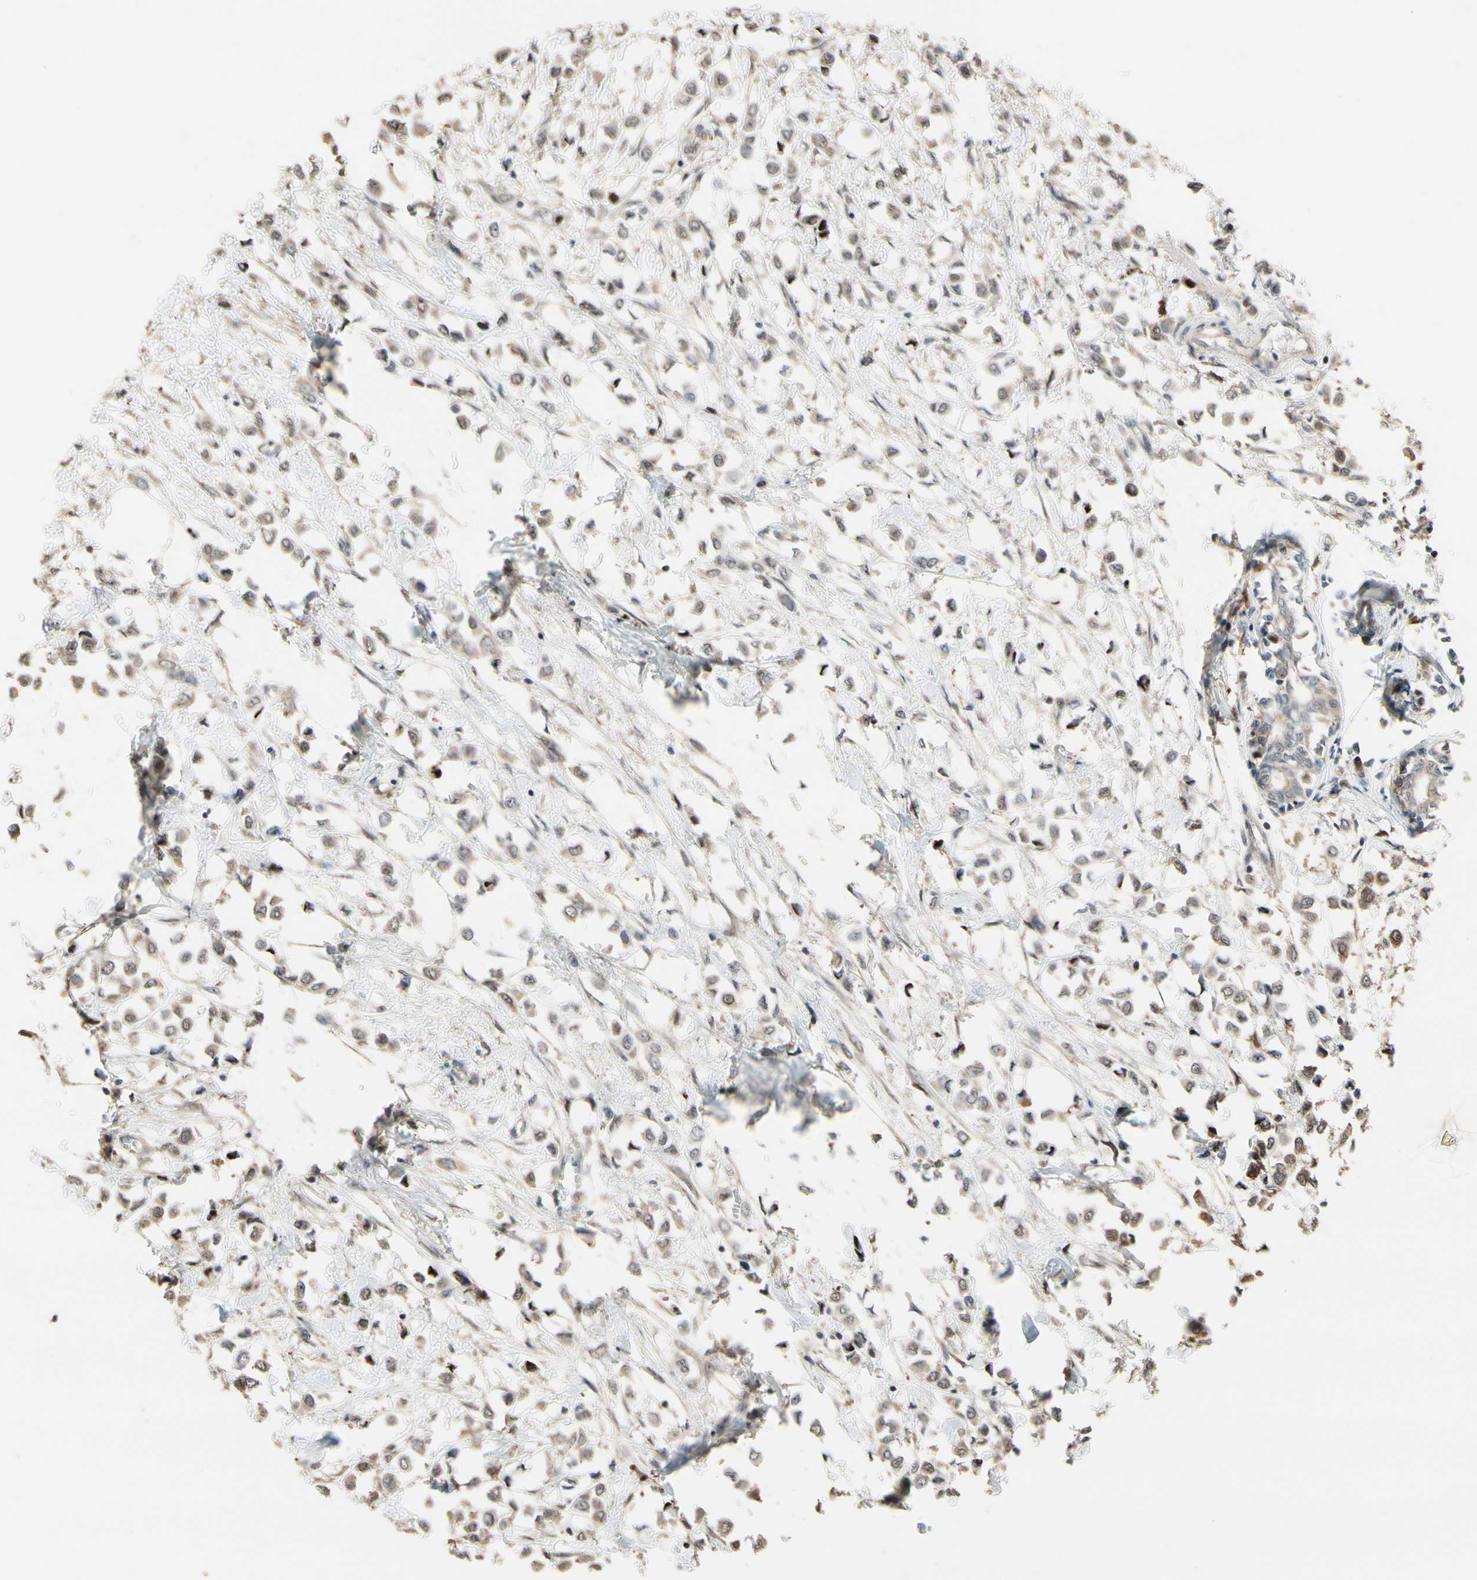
{"staining": {"intensity": "weak", "quantity": "25%-75%", "location": "cytoplasmic/membranous"}, "tissue": "breast cancer", "cell_type": "Tumor cells", "image_type": "cancer", "snomed": [{"axis": "morphology", "description": "Lobular carcinoma"}, {"axis": "topography", "description": "Breast"}], "caption": "IHC image of neoplastic tissue: breast cancer (lobular carcinoma) stained using IHC displays low levels of weak protein expression localized specifically in the cytoplasmic/membranous of tumor cells, appearing as a cytoplasmic/membranous brown color.", "gene": "CSF1R", "patient": {"sex": "female", "age": 51}}